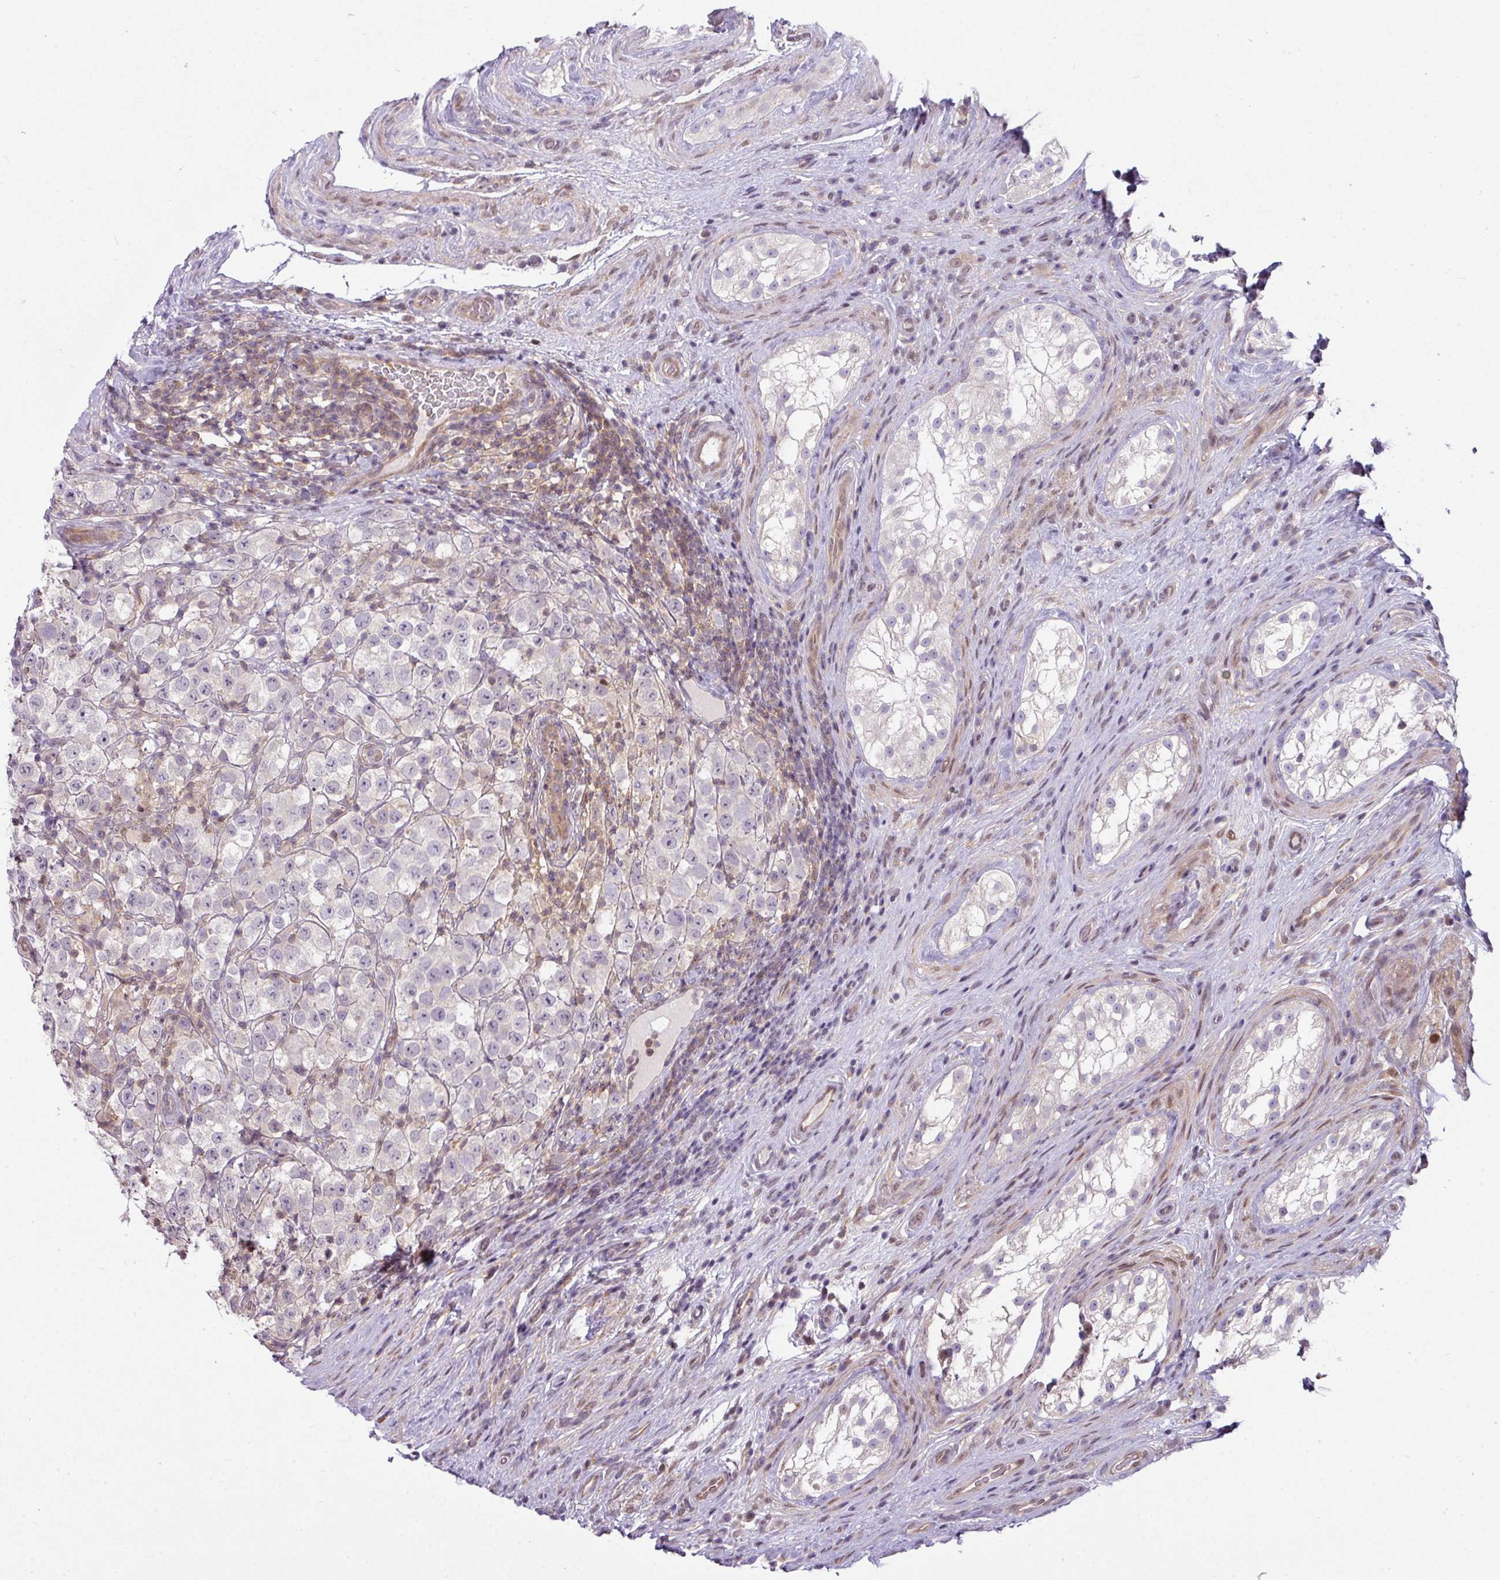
{"staining": {"intensity": "negative", "quantity": "none", "location": "none"}, "tissue": "testis cancer", "cell_type": "Tumor cells", "image_type": "cancer", "snomed": [{"axis": "morphology", "description": "Seminoma, NOS"}, {"axis": "morphology", "description": "Carcinoma, Embryonal, NOS"}, {"axis": "topography", "description": "Testis"}], "caption": "DAB immunohistochemical staining of testis cancer reveals no significant staining in tumor cells.", "gene": "STAT5A", "patient": {"sex": "male", "age": 41}}